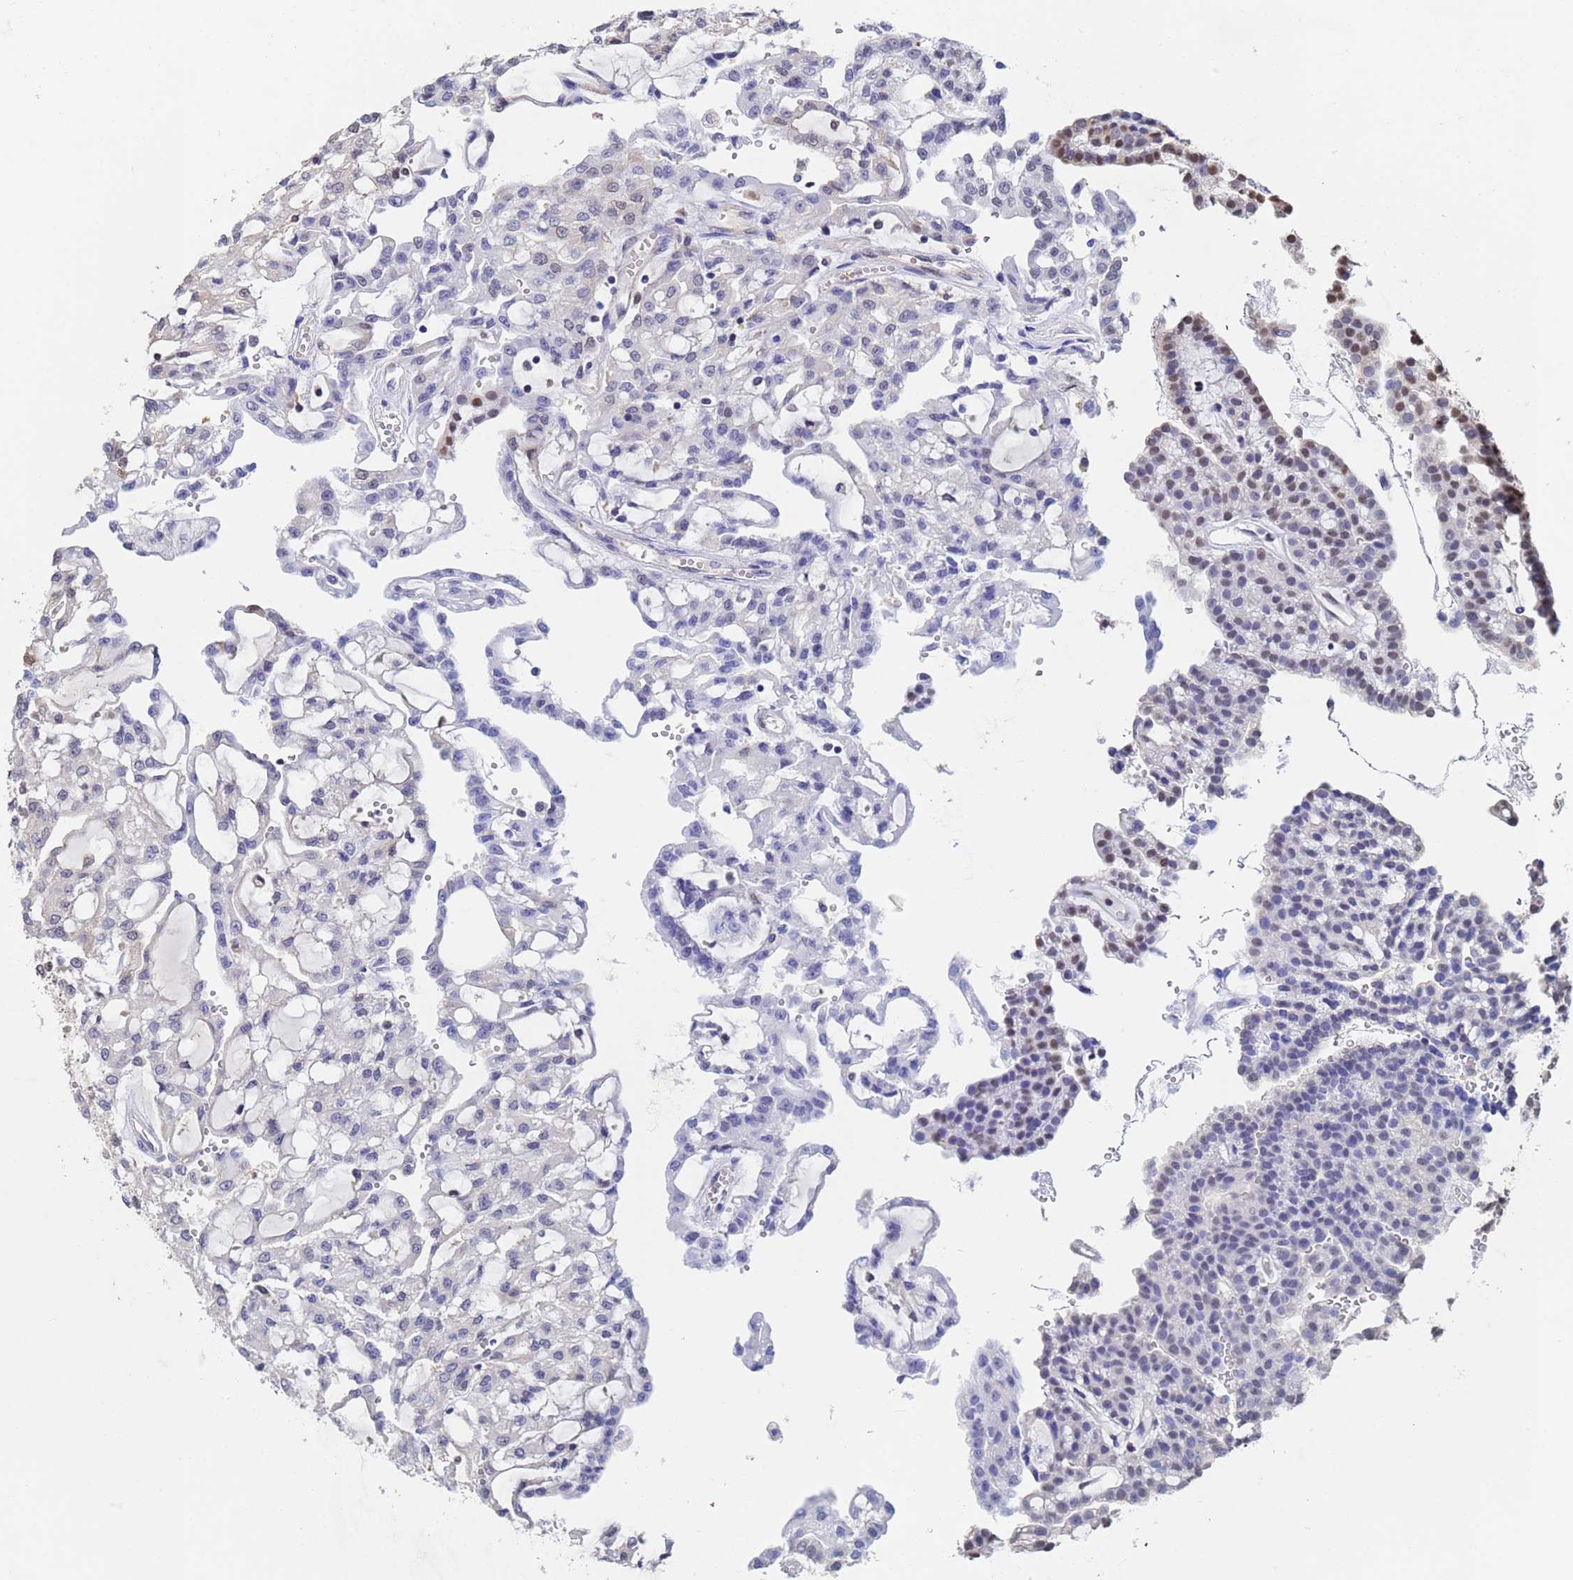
{"staining": {"intensity": "negative", "quantity": "none", "location": "none"}, "tissue": "renal cancer", "cell_type": "Tumor cells", "image_type": "cancer", "snomed": [{"axis": "morphology", "description": "Adenocarcinoma, NOS"}, {"axis": "topography", "description": "Kidney"}], "caption": "An immunohistochemistry image of adenocarcinoma (renal) is shown. There is no staining in tumor cells of adenocarcinoma (renal).", "gene": "SUMO4", "patient": {"sex": "male", "age": 63}}